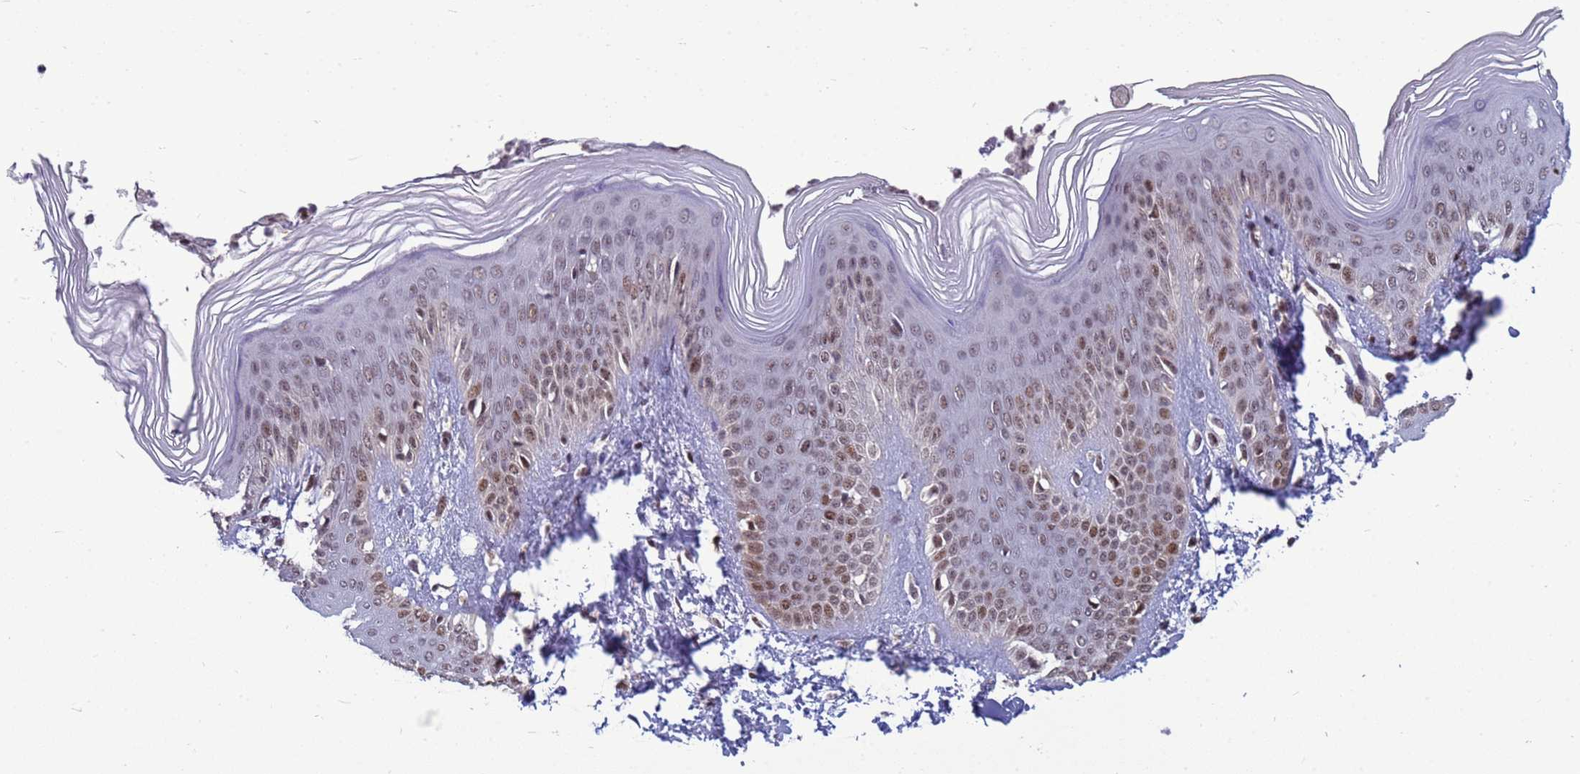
{"staining": {"intensity": "moderate", "quantity": "25%-75%", "location": "nuclear"}, "tissue": "skin", "cell_type": "Epidermal cells", "image_type": "normal", "snomed": [{"axis": "morphology", "description": "Normal tissue, NOS"}, {"axis": "morphology", "description": "Inflammation, NOS"}, {"axis": "topography", "description": "Soft tissue"}, {"axis": "topography", "description": "Anal"}], "caption": "Skin was stained to show a protein in brown. There is medium levels of moderate nuclear positivity in approximately 25%-75% of epidermal cells. The staining is performed using DAB brown chromogen to label protein expression. The nuclei are counter-stained blue using hematoxylin.", "gene": "NSL1", "patient": {"sex": "female", "age": 15}}